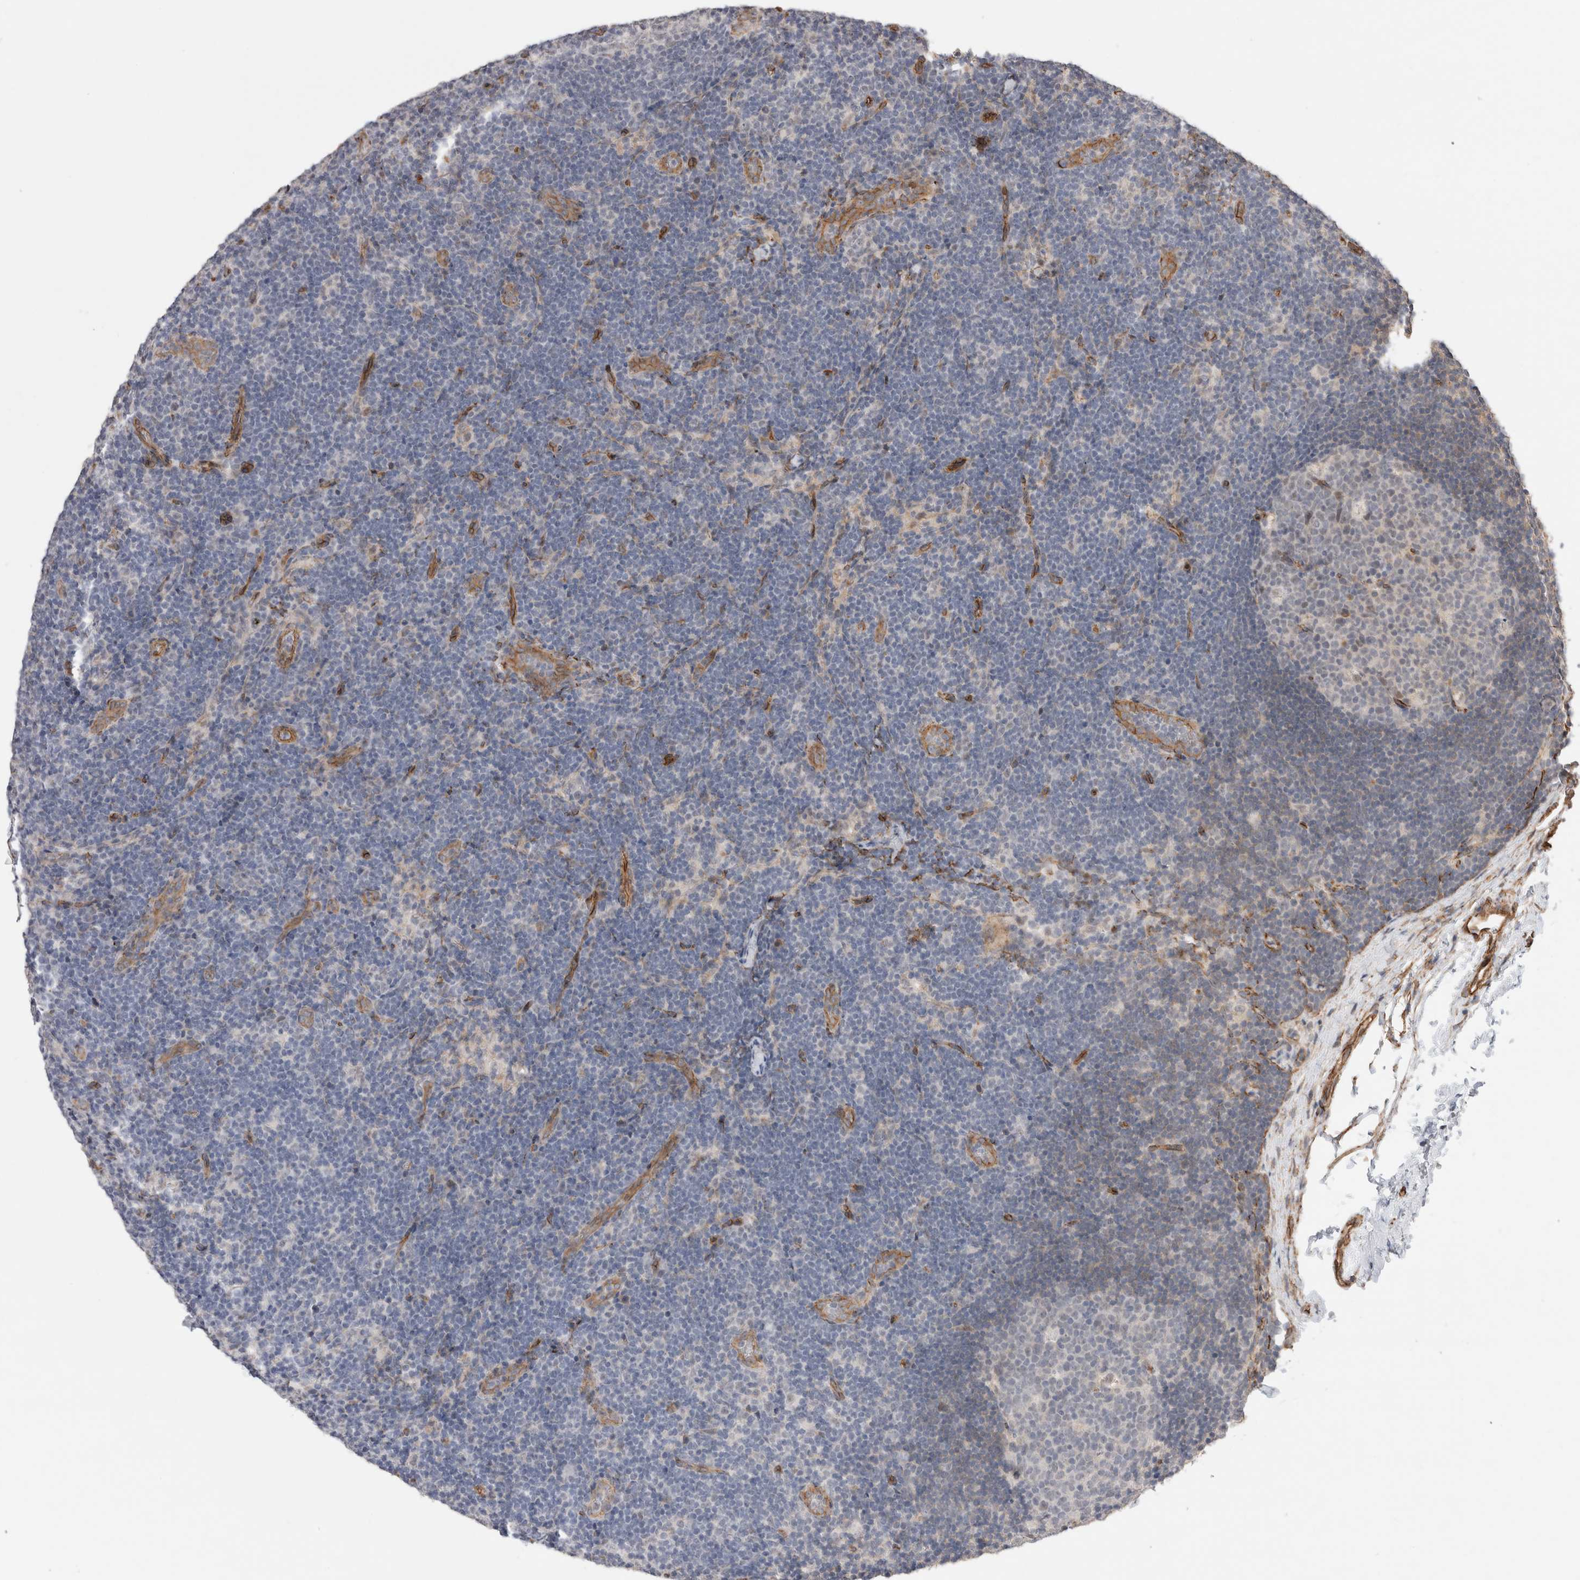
{"staining": {"intensity": "negative", "quantity": "none", "location": "none"}, "tissue": "lymph node", "cell_type": "Germinal center cells", "image_type": "normal", "snomed": [{"axis": "morphology", "description": "Normal tissue, NOS"}, {"axis": "topography", "description": "Lymph node"}], "caption": "Immunohistochemistry photomicrograph of unremarkable lymph node: lymph node stained with DAB shows no significant protein staining in germinal center cells.", "gene": "CAAP1", "patient": {"sex": "female", "age": 22}}